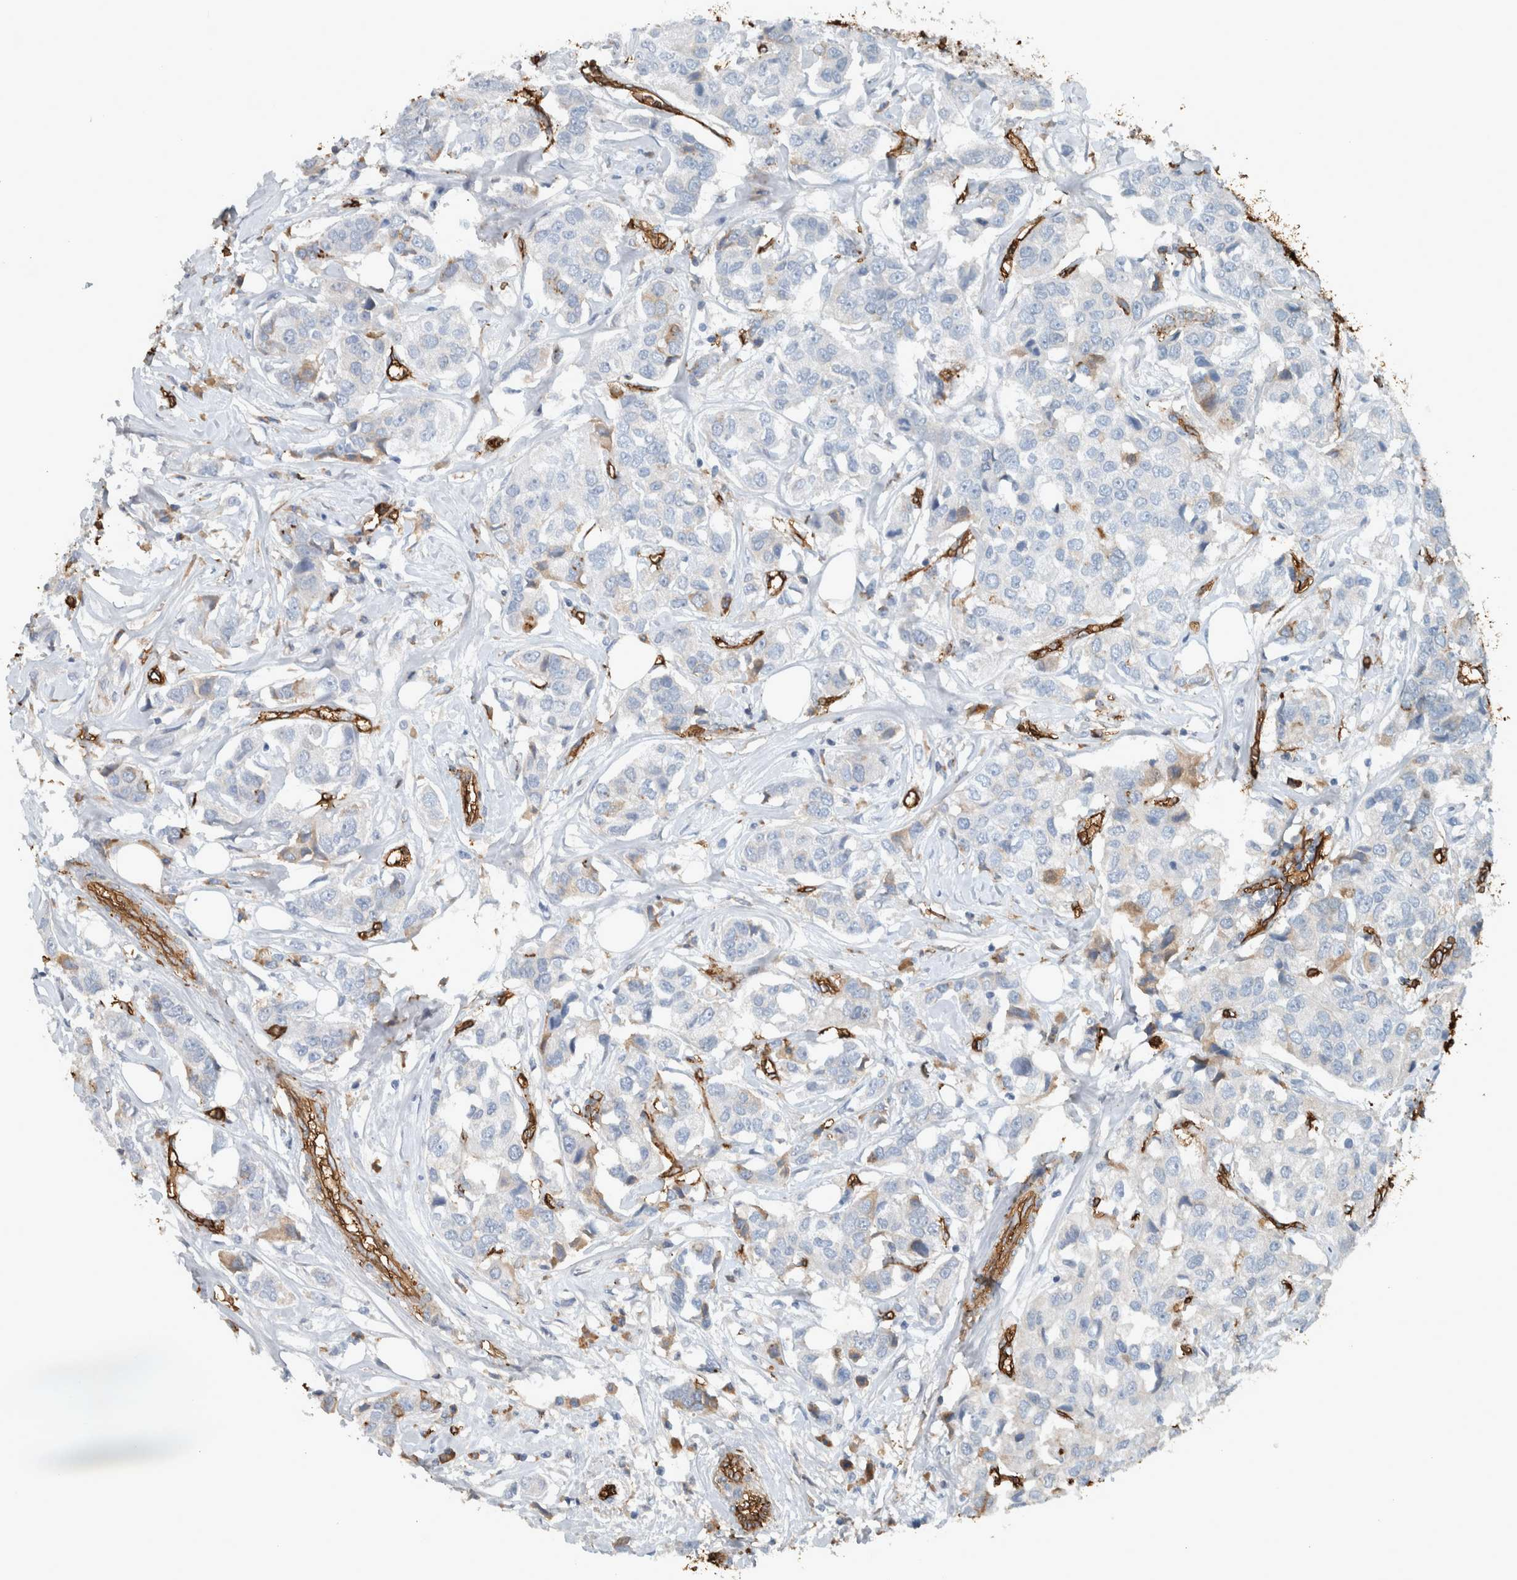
{"staining": {"intensity": "weak", "quantity": "<25%", "location": "cytoplasmic/membranous"}, "tissue": "breast cancer", "cell_type": "Tumor cells", "image_type": "cancer", "snomed": [{"axis": "morphology", "description": "Duct carcinoma"}, {"axis": "topography", "description": "Breast"}], "caption": "DAB (3,3'-diaminobenzidine) immunohistochemical staining of human breast cancer shows no significant expression in tumor cells.", "gene": "LBP", "patient": {"sex": "female", "age": 80}}